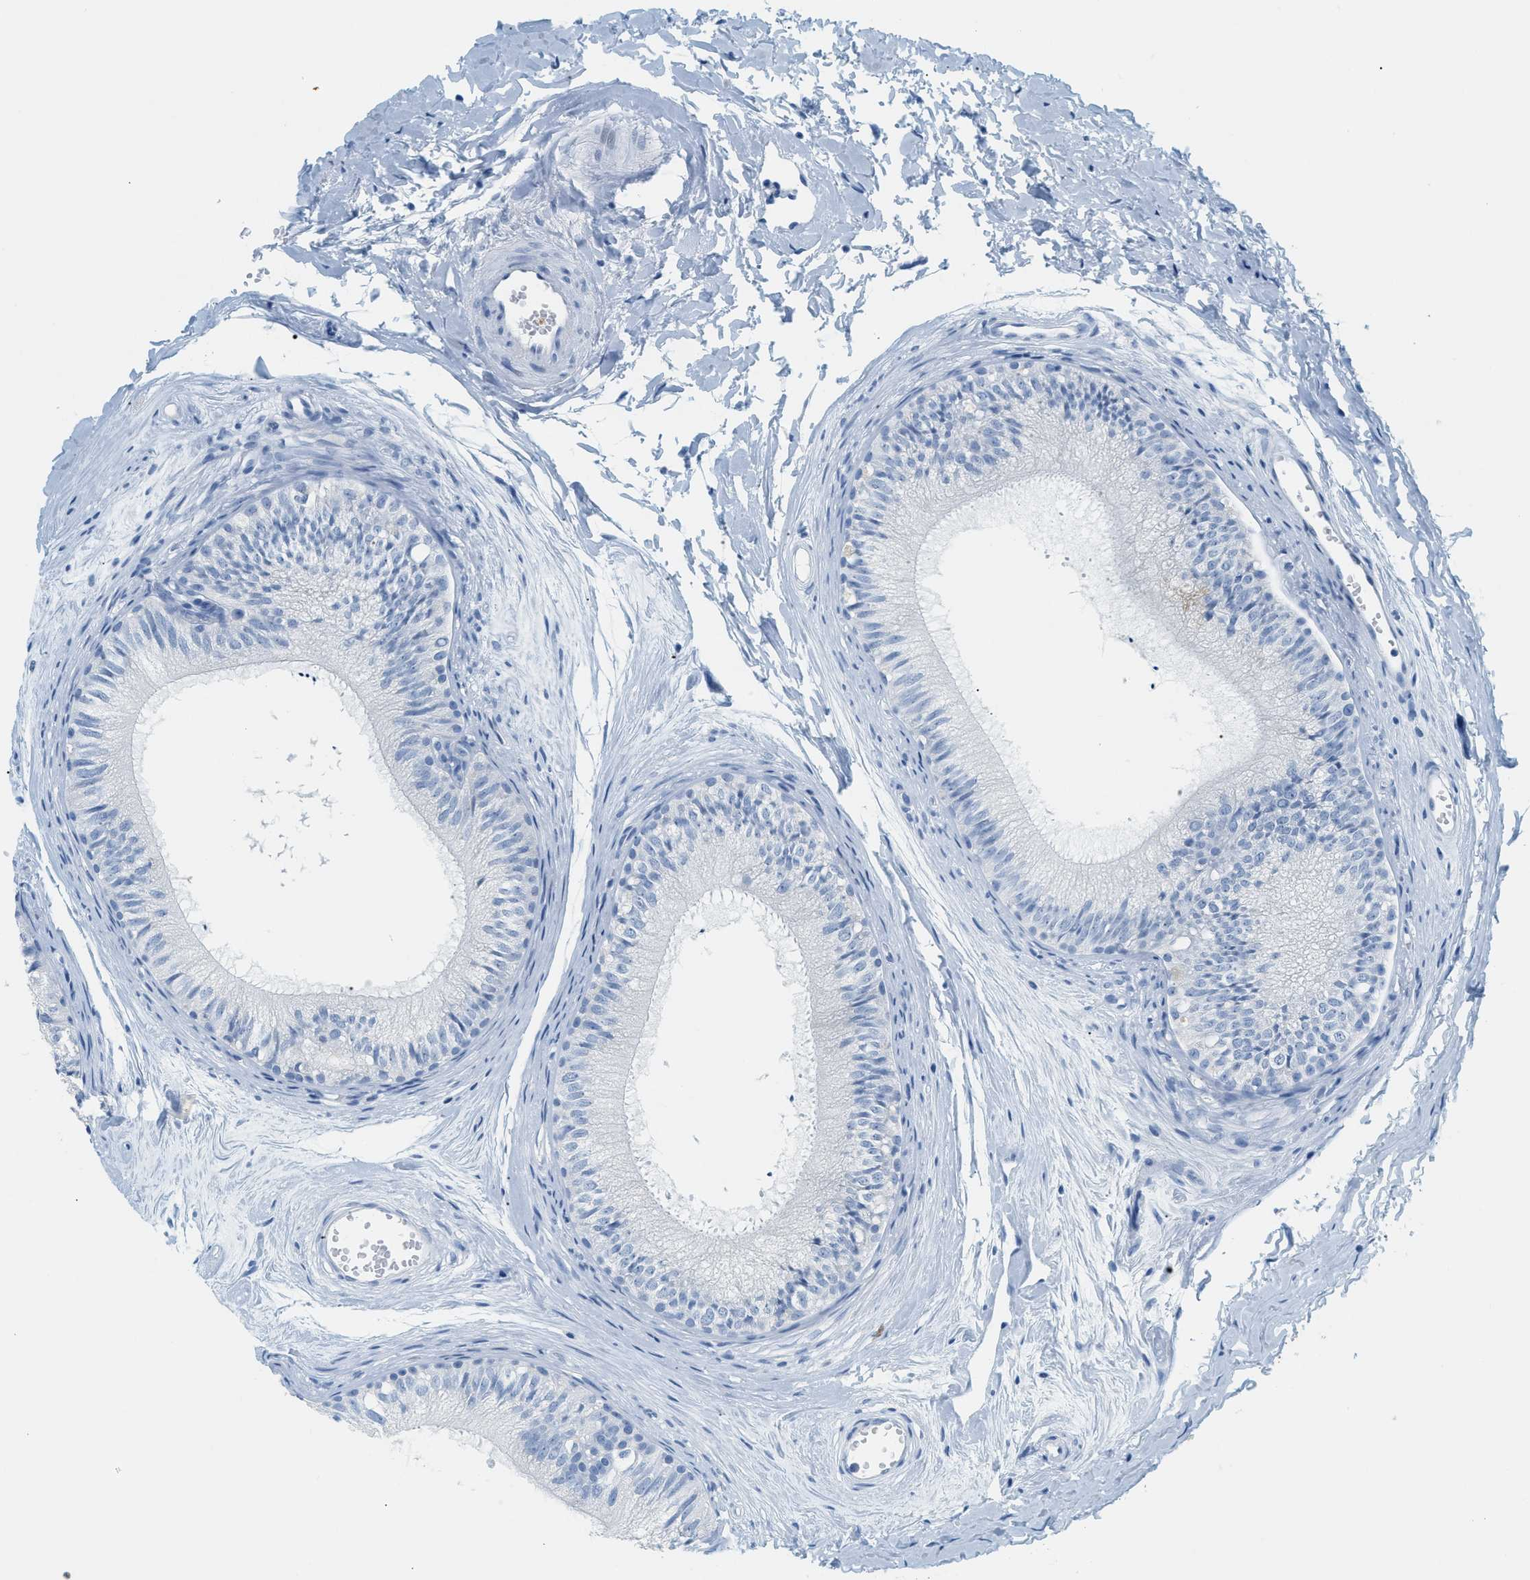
{"staining": {"intensity": "negative", "quantity": "none", "location": "none"}, "tissue": "epididymis", "cell_type": "Glandular cells", "image_type": "normal", "snomed": [{"axis": "morphology", "description": "Normal tissue, NOS"}, {"axis": "topography", "description": "Epididymis"}], "caption": "This is an IHC histopathology image of benign epididymis. There is no positivity in glandular cells.", "gene": "LCN2", "patient": {"sex": "male", "age": 56}}